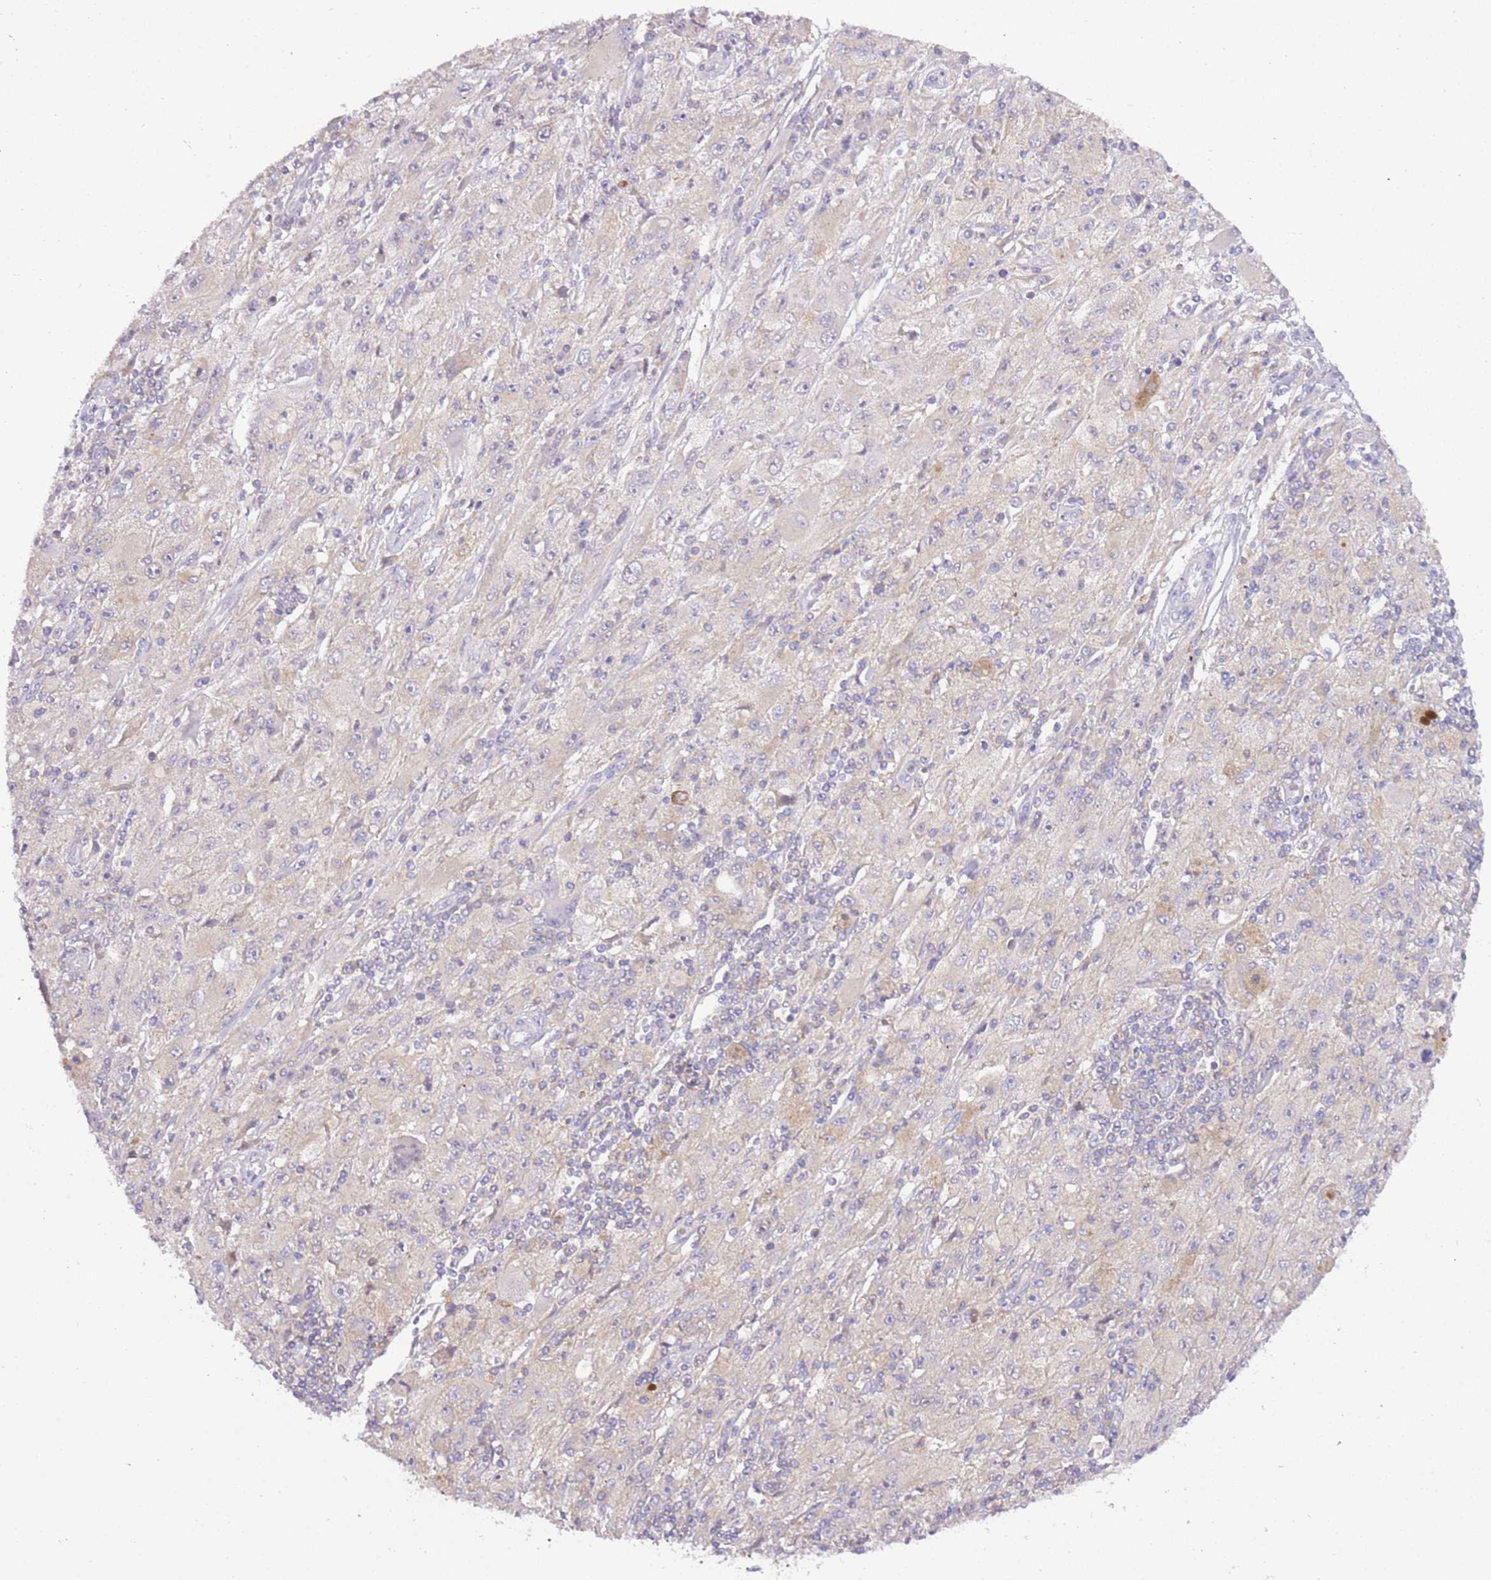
{"staining": {"intensity": "negative", "quantity": "none", "location": "none"}, "tissue": "melanoma", "cell_type": "Tumor cells", "image_type": "cancer", "snomed": [{"axis": "morphology", "description": "Malignant melanoma, Metastatic site"}, {"axis": "topography", "description": "Skin"}], "caption": "The IHC image has no significant positivity in tumor cells of malignant melanoma (metastatic site) tissue. (DAB immunohistochemistry, high magnification).", "gene": "STIP1", "patient": {"sex": "male", "age": 53}}